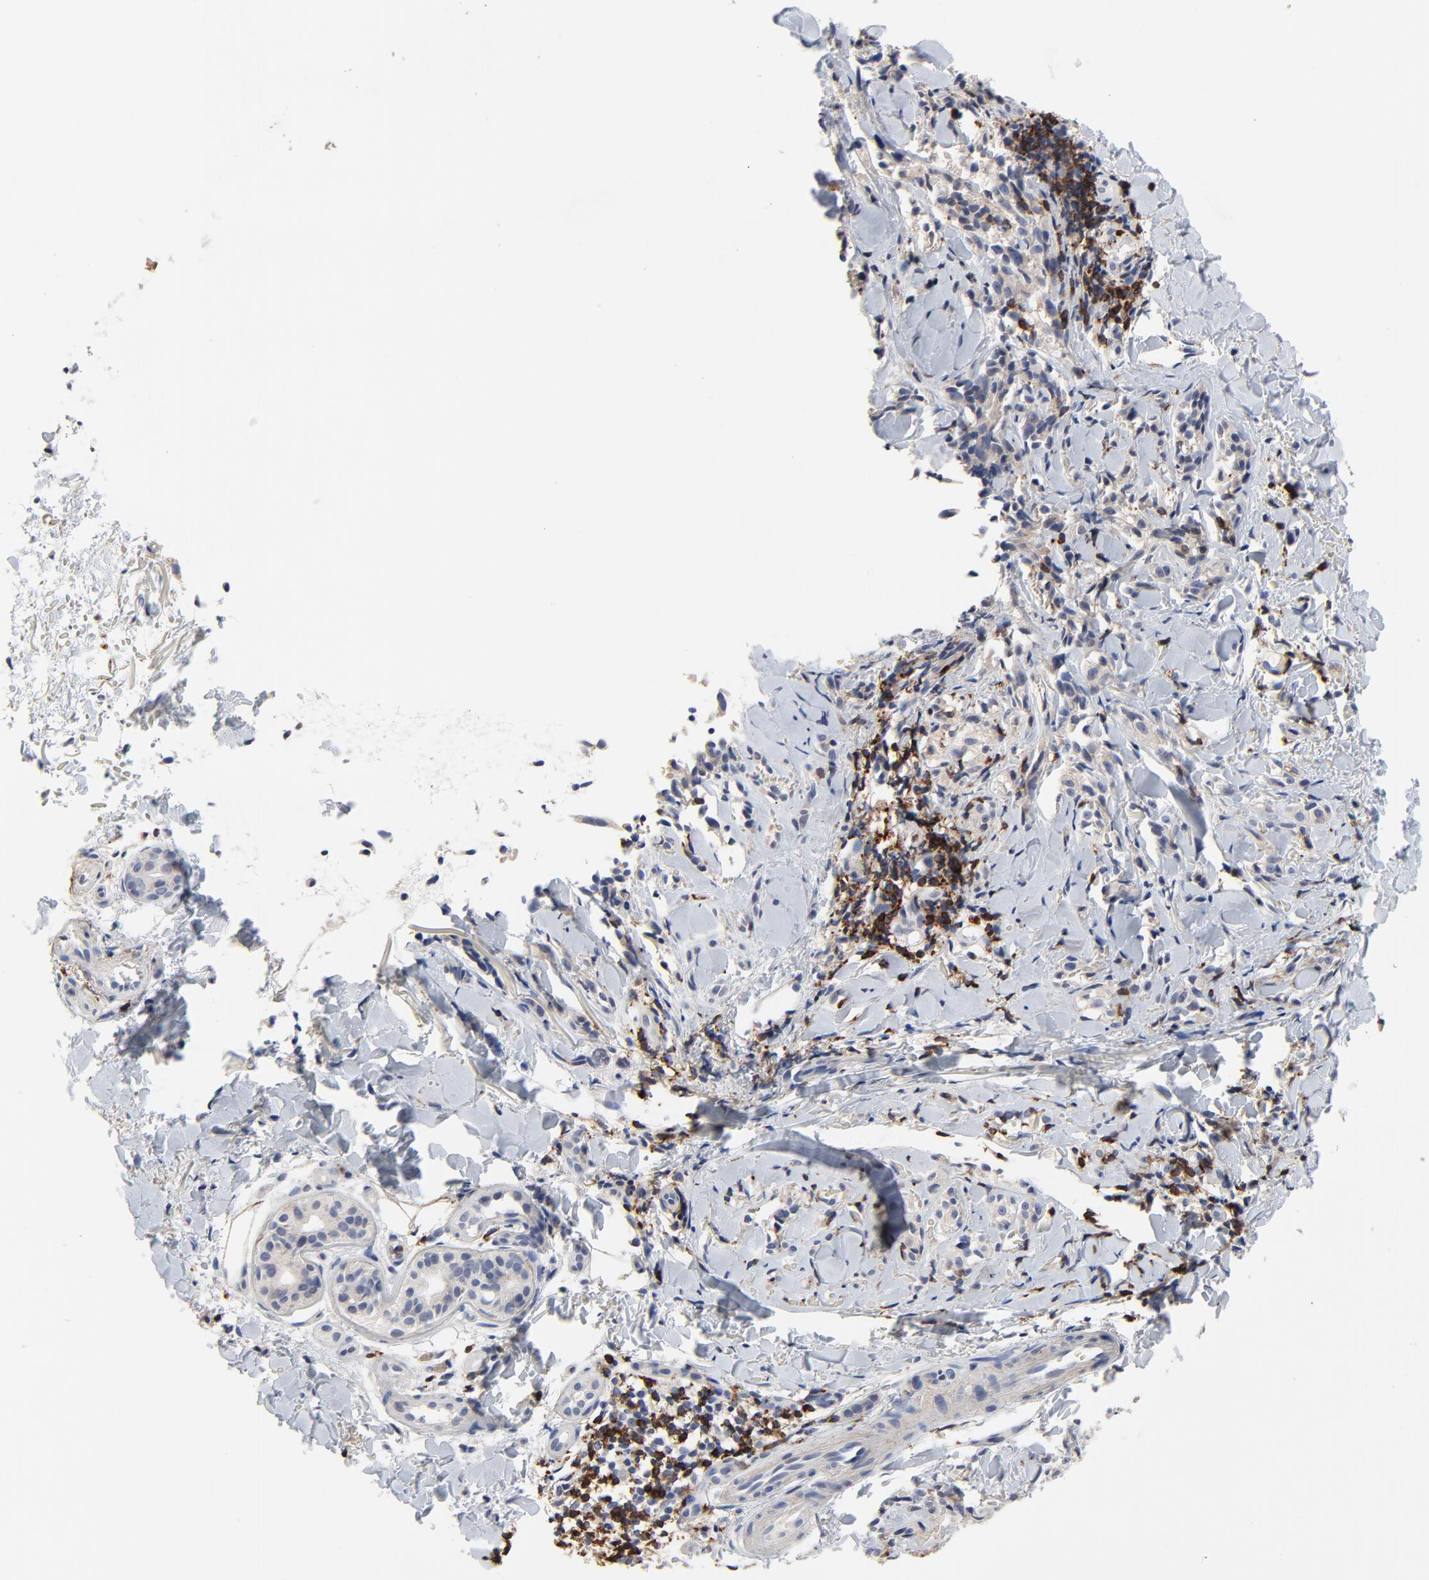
{"staining": {"intensity": "negative", "quantity": "none", "location": "none"}, "tissue": "melanoma", "cell_type": "Tumor cells", "image_type": "cancer", "snomed": [{"axis": "morphology", "description": "Malignant melanoma, Metastatic site"}, {"axis": "topography", "description": "Skin"}], "caption": "This is an immunohistochemistry photomicrograph of human malignant melanoma (metastatic site). There is no expression in tumor cells.", "gene": "SKAP1", "patient": {"sex": "female", "age": 66}}